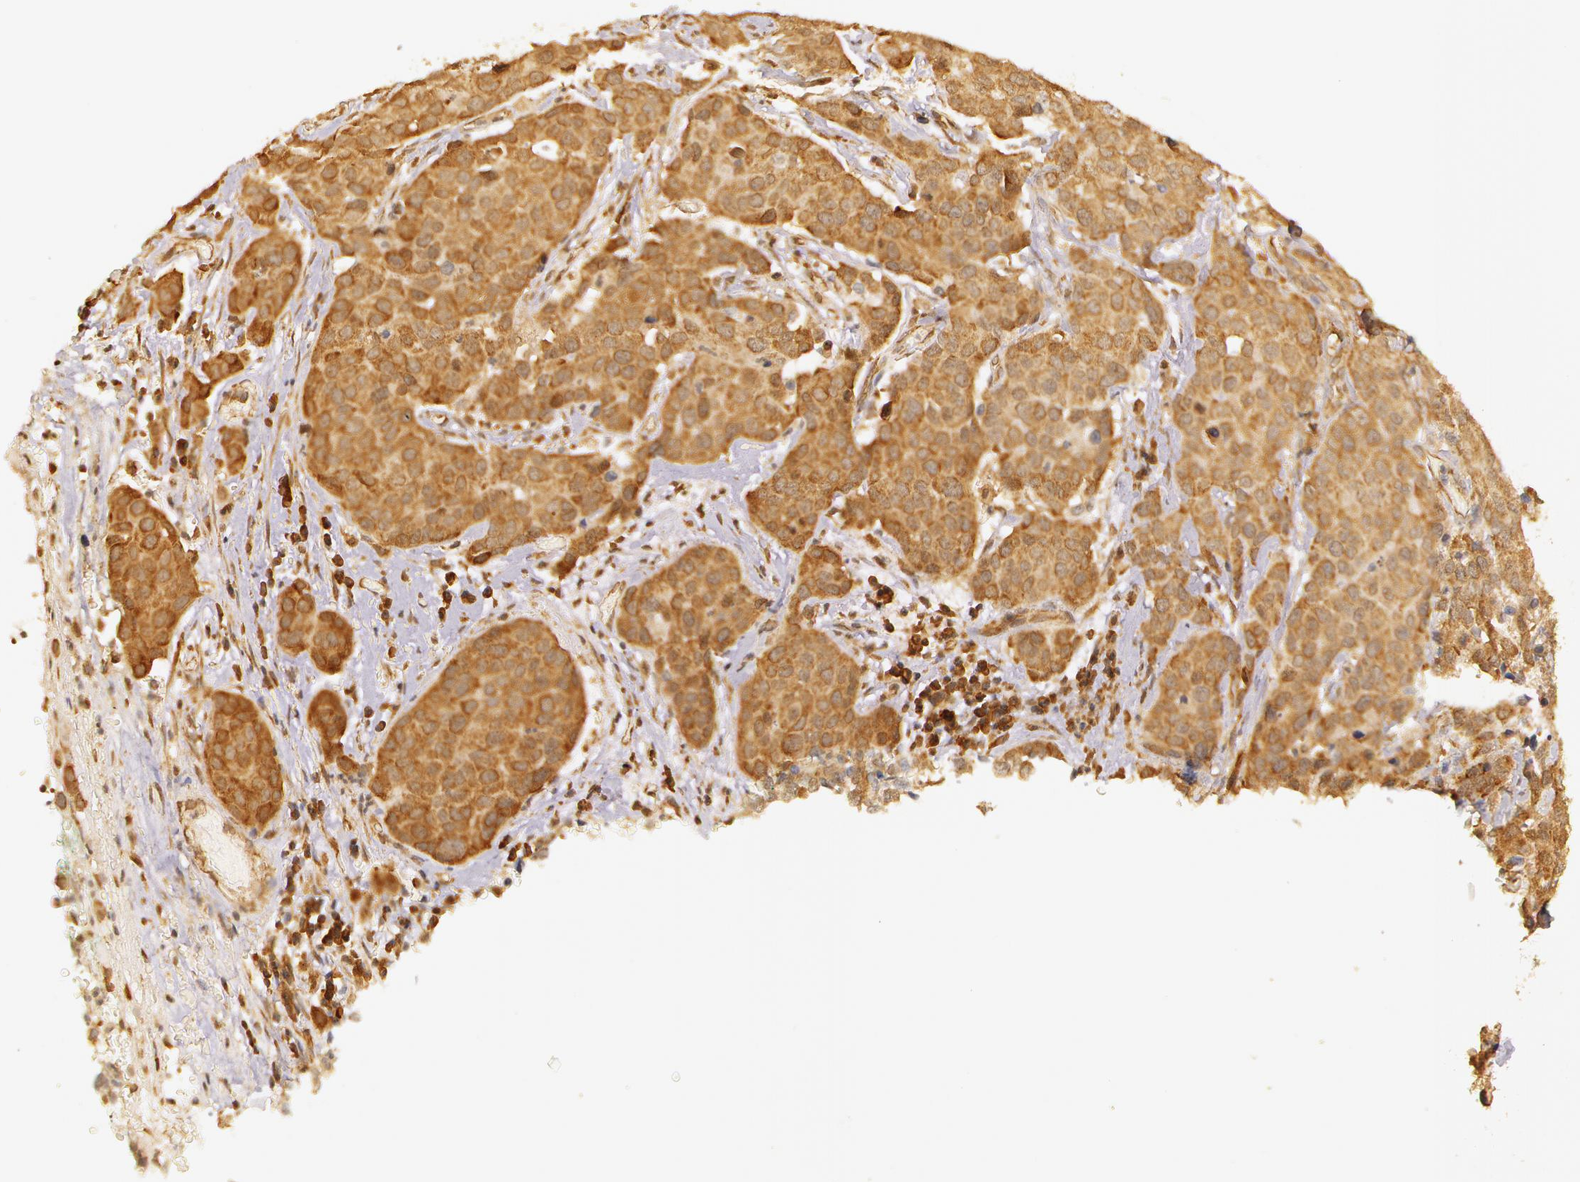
{"staining": {"intensity": "moderate", "quantity": ">75%", "location": "cytoplasmic/membranous"}, "tissue": "cervical cancer", "cell_type": "Tumor cells", "image_type": "cancer", "snomed": [{"axis": "morphology", "description": "Squamous cell carcinoma, NOS"}, {"axis": "topography", "description": "Cervix"}], "caption": "This is an image of immunohistochemistry staining of cervical cancer, which shows moderate positivity in the cytoplasmic/membranous of tumor cells.", "gene": "ASCC2", "patient": {"sex": "female", "age": 54}}